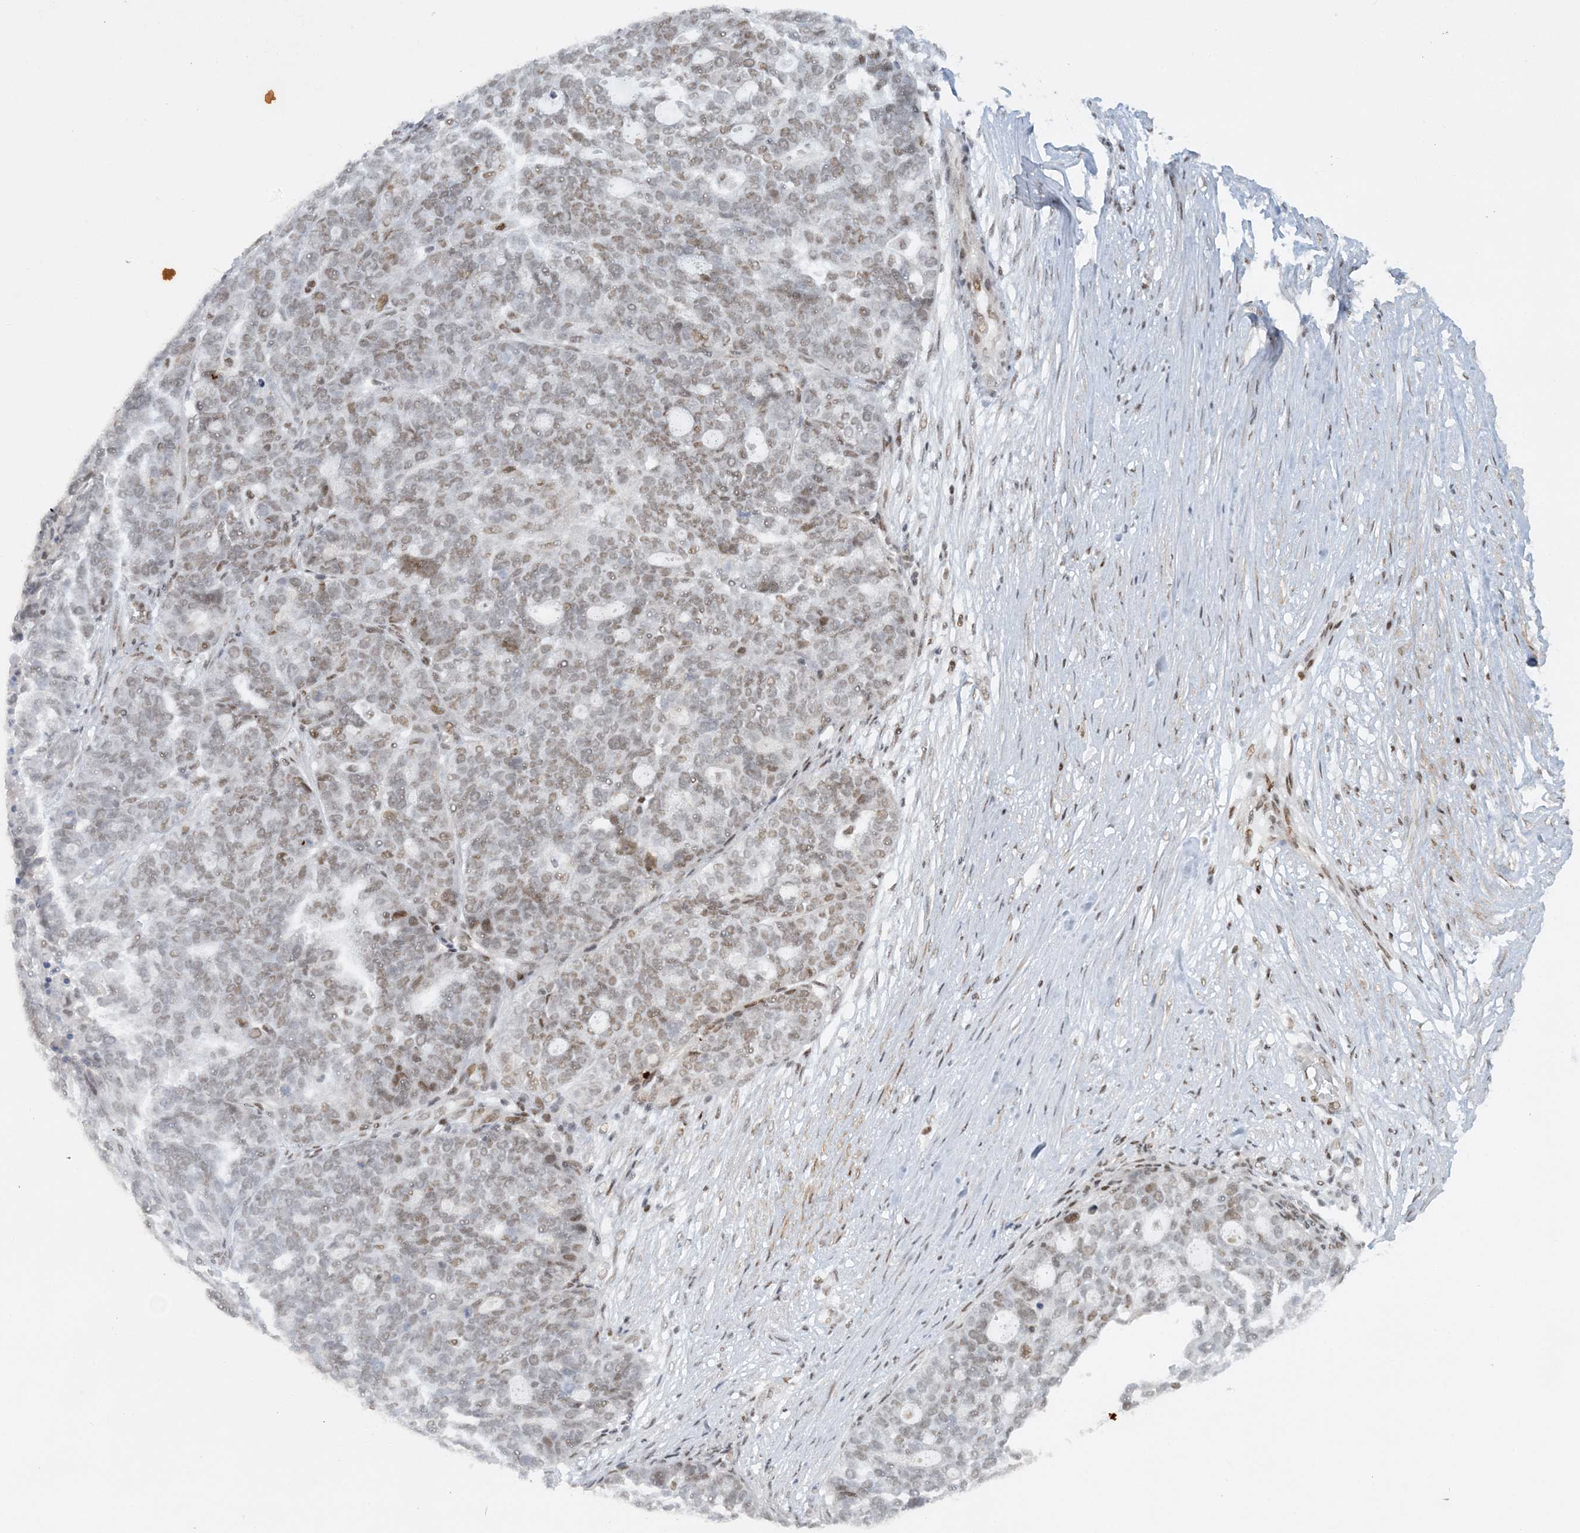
{"staining": {"intensity": "moderate", "quantity": ">75%", "location": "nuclear"}, "tissue": "ovarian cancer", "cell_type": "Tumor cells", "image_type": "cancer", "snomed": [{"axis": "morphology", "description": "Cystadenocarcinoma, serous, NOS"}, {"axis": "topography", "description": "Ovary"}], "caption": "Immunohistochemical staining of ovarian cancer demonstrates moderate nuclear protein staining in approximately >75% of tumor cells.", "gene": "DELE1", "patient": {"sex": "female", "age": 59}}